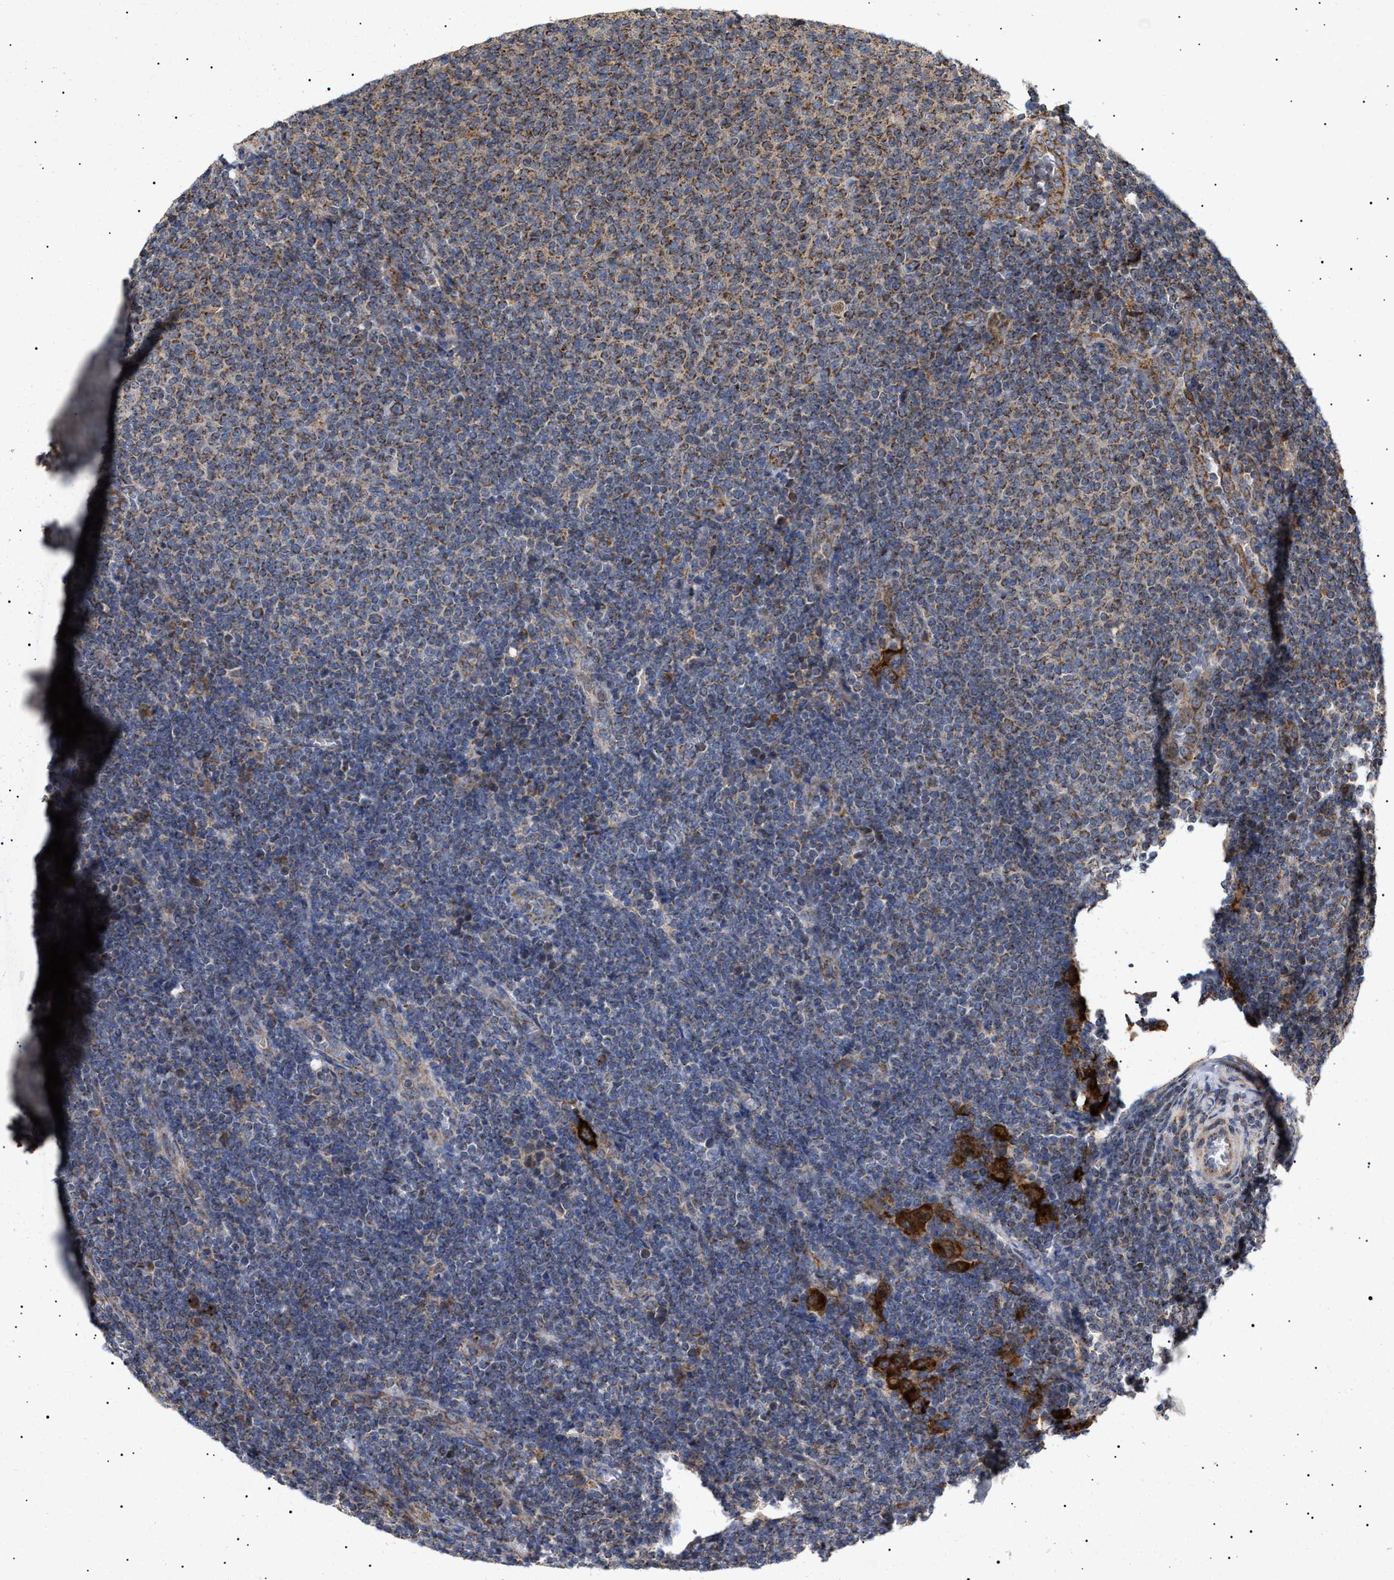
{"staining": {"intensity": "strong", "quantity": "25%-75%", "location": "cytoplasmic/membranous"}, "tissue": "lymphoma", "cell_type": "Tumor cells", "image_type": "cancer", "snomed": [{"axis": "morphology", "description": "Malignant lymphoma, non-Hodgkin's type, Low grade"}, {"axis": "topography", "description": "Lymph node"}], "caption": "Immunohistochemistry (IHC) of lymphoma displays high levels of strong cytoplasmic/membranous expression in about 25%-75% of tumor cells.", "gene": "MRPL10", "patient": {"sex": "male", "age": 66}}